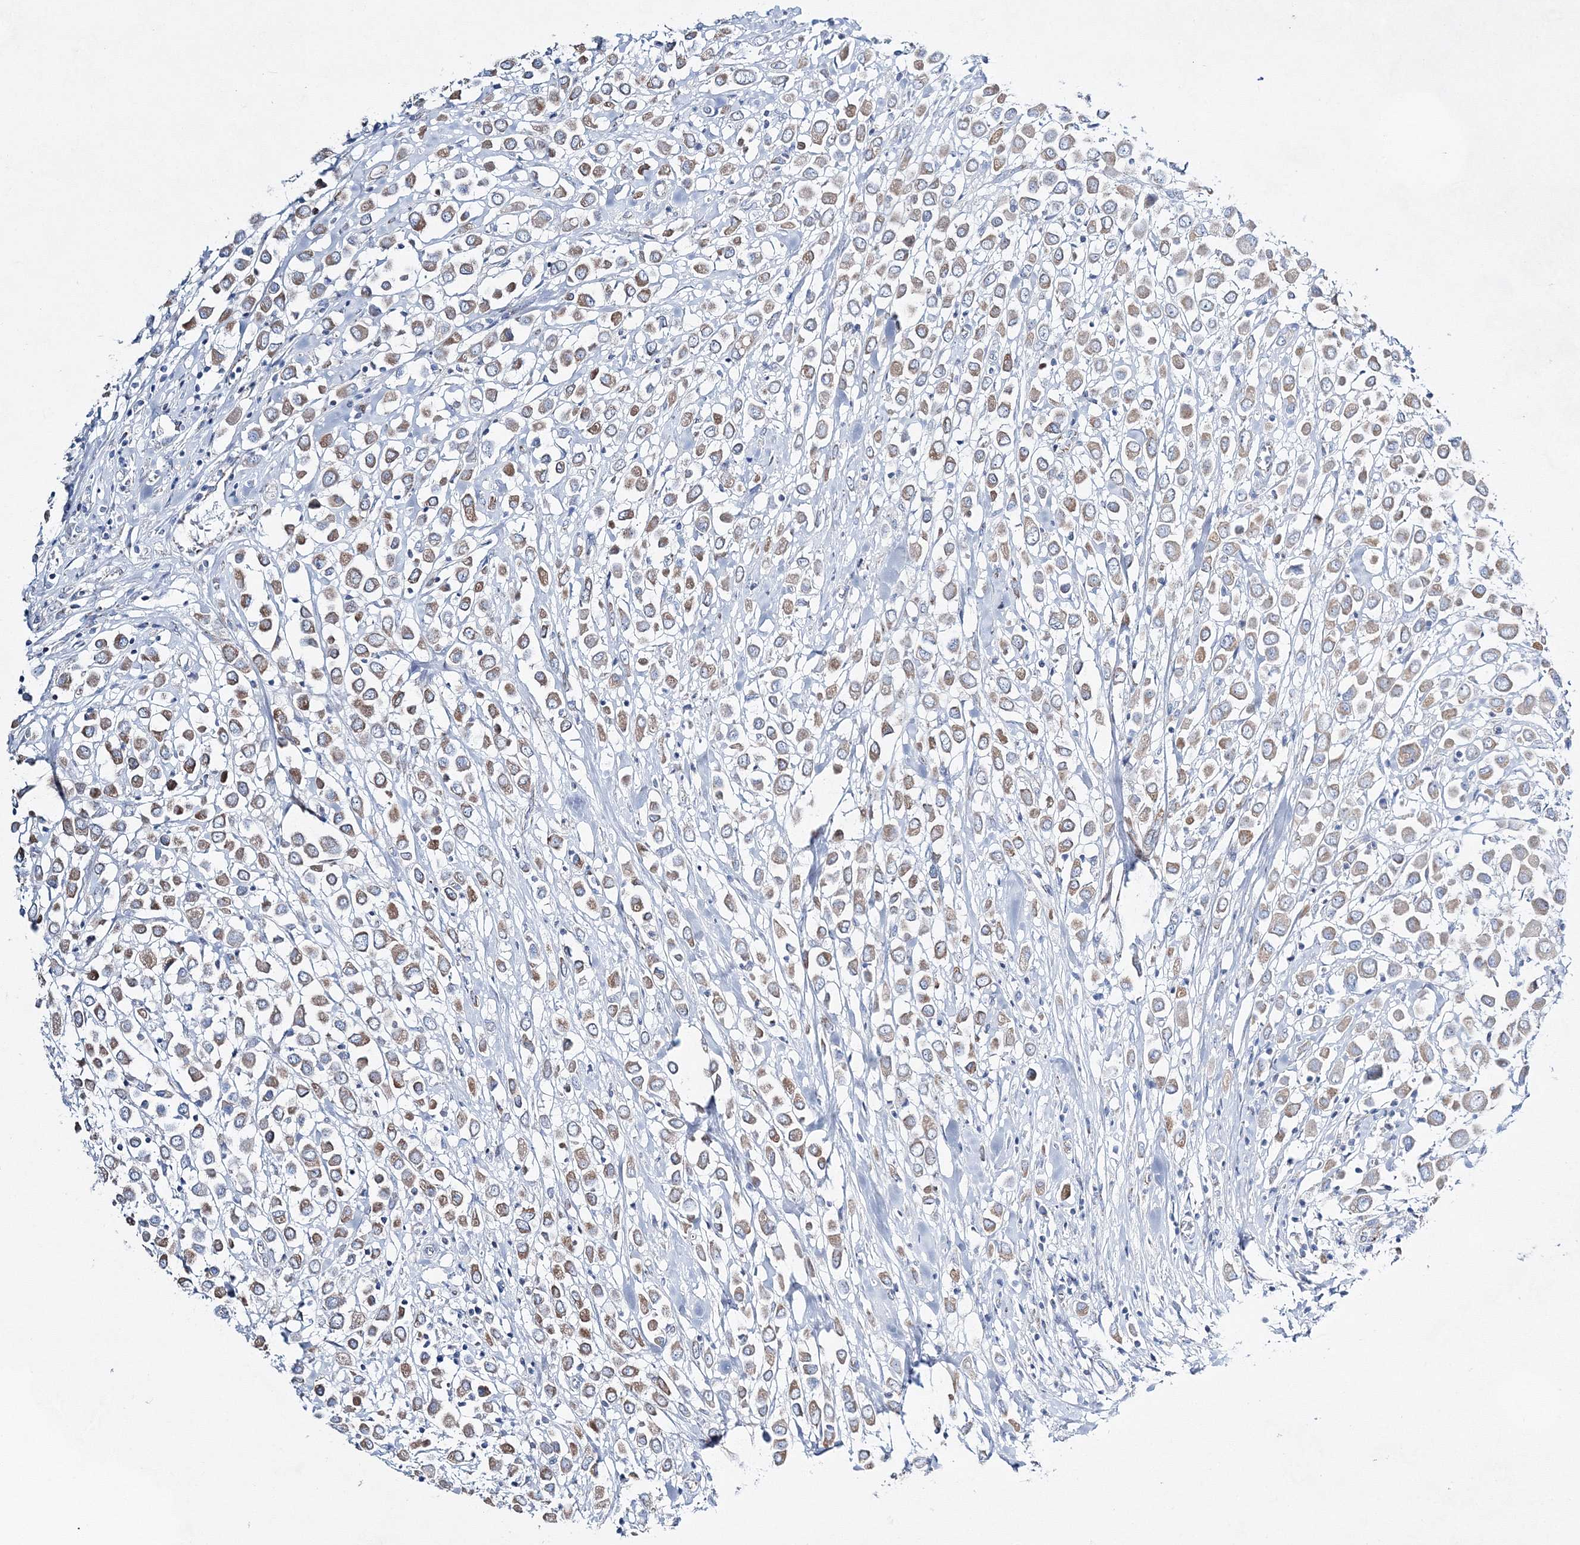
{"staining": {"intensity": "weak", "quantity": "25%-75%", "location": "cytoplasmic/membranous"}, "tissue": "breast cancer", "cell_type": "Tumor cells", "image_type": "cancer", "snomed": [{"axis": "morphology", "description": "Duct carcinoma"}, {"axis": "topography", "description": "Breast"}], "caption": "Immunohistochemical staining of human breast cancer (intraductal carcinoma) reveals low levels of weak cytoplasmic/membranous positivity in approximately 25%-75% of tumor cells.", "gene": "HIBCH", "patient": {"sex": "female", "age": 61}}